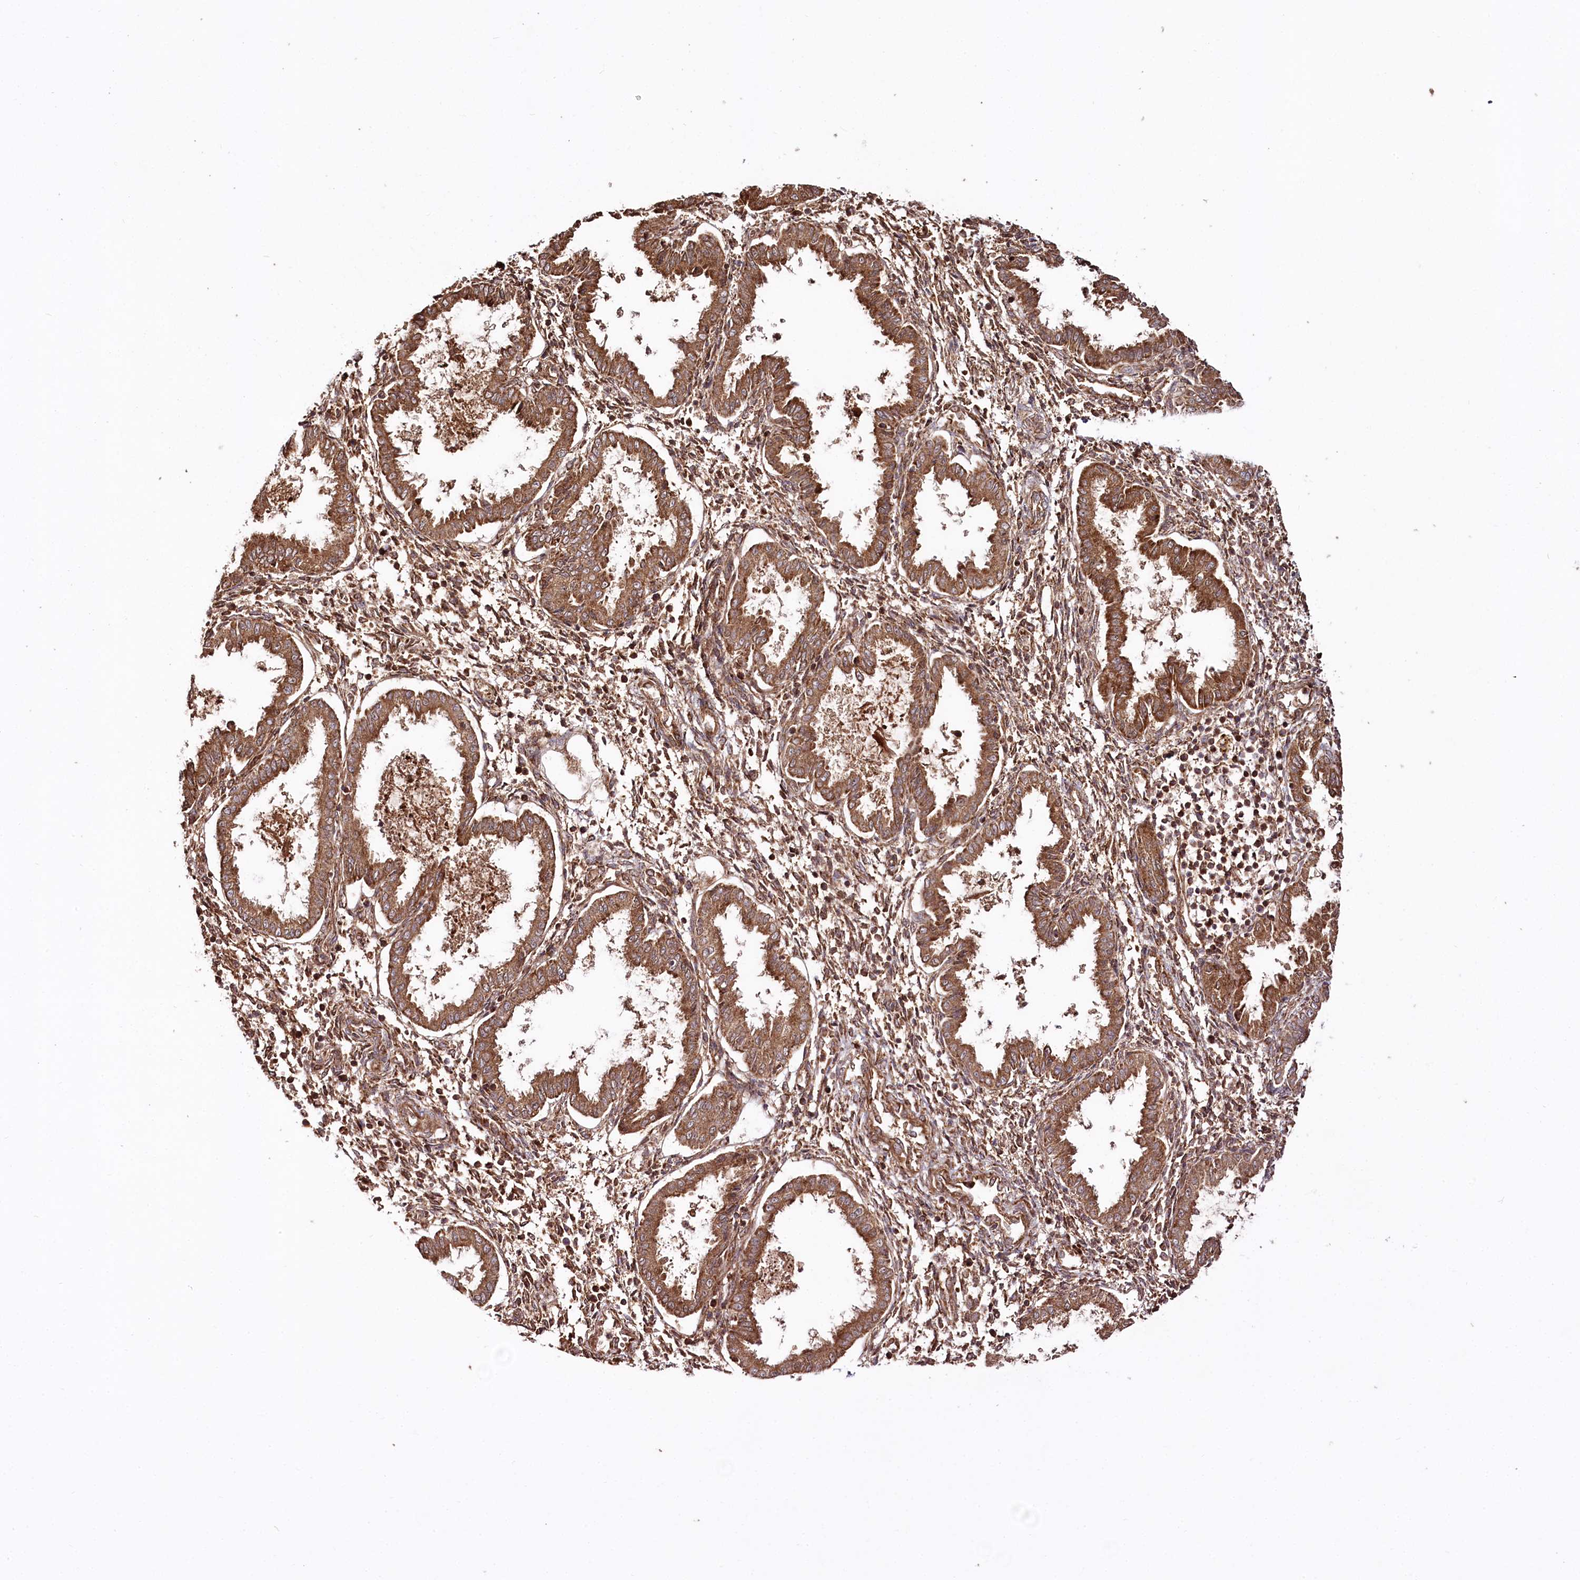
{"staining": {"intensity": "moderate", "quantity": ">75%", "location": "cytoplasmic/membranous"}, "tissue": "endometrium", "cell_type": "Cells in endometrial stroma", "image_type": "normal", "snomed": [{"axis": "morphology", "description": "Normal tissue, NOS"}, {"axis": "topography", "description": "Endometrium"}], "caption": "A histopathology image of endometrium stained for a protein reveals moderate cytoplasmic/membranous brown staining in cells in endometrial stroma. (Brightfield microscopy of DAB IHC at high magnification).", "gene": "REXO2", "patient": {"sex": "female", "age": 33}}